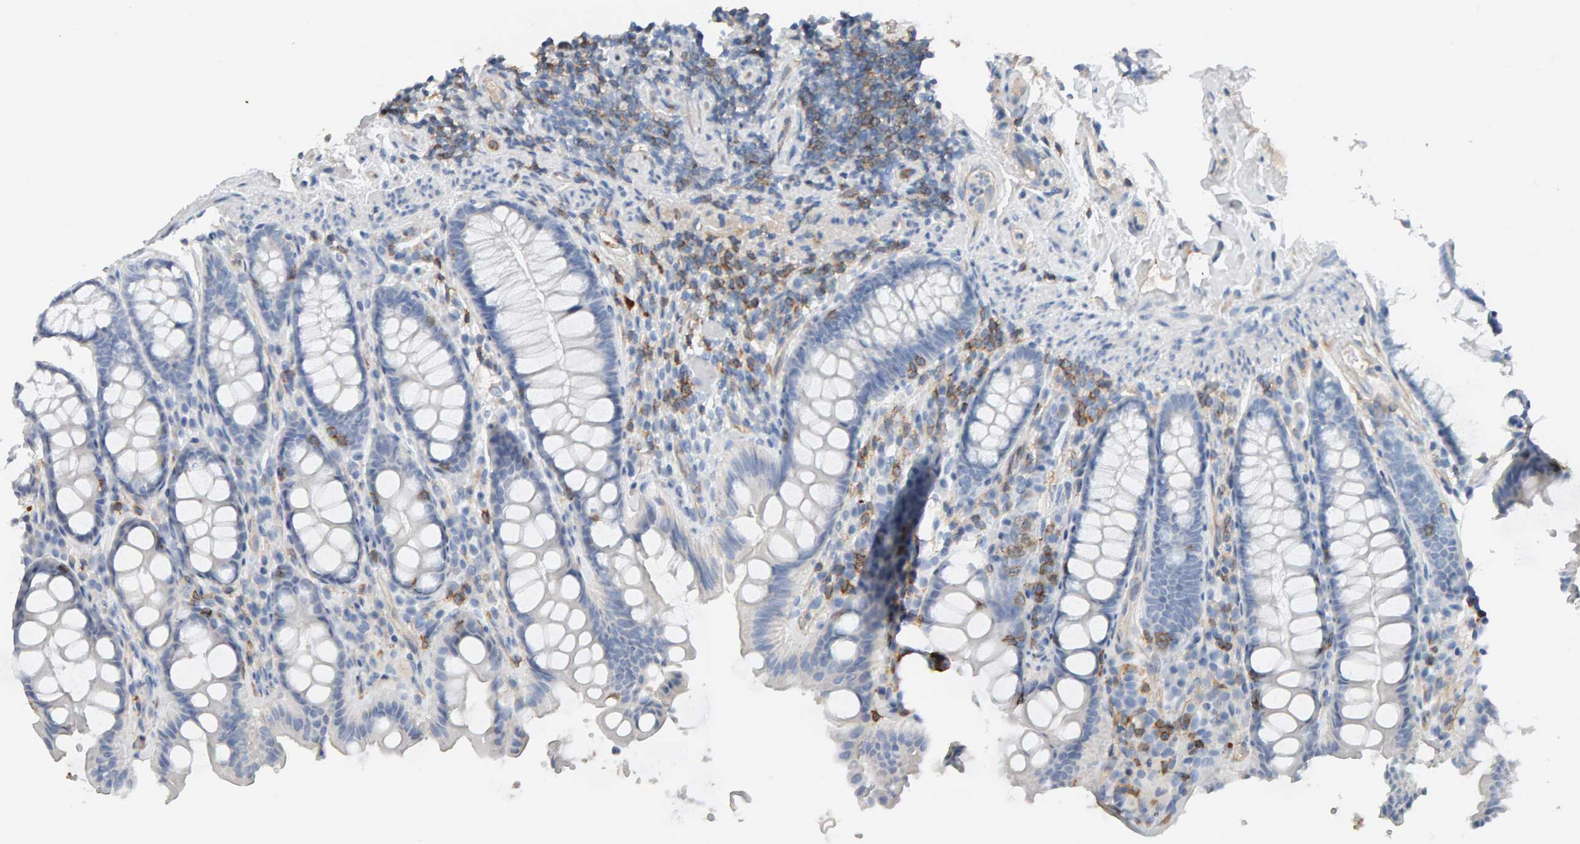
{"staining": {"intensity": "weak", "quantity": "<25%", "location": "cytoplasmic/membranous"}, "tissue": "colon", "cell_type": "Endothelial cells", "image_type": "normal", "snomed": [{"axis": "morphology", "description": "Normal tissue, NOS"}, {"axis": "topography", "description": "Colon"}, {"axis": "topography", "description": "Peripheral nerve tissue"}], "caption": "Photomicrograph shows no protein expression in endothelial cells of unremarkable colon. (Immunohistochemistry (ihc), brightfield microscopy, high magnification).", "gene": "FYN", "patient": {"sex": "female", "age": 61}}